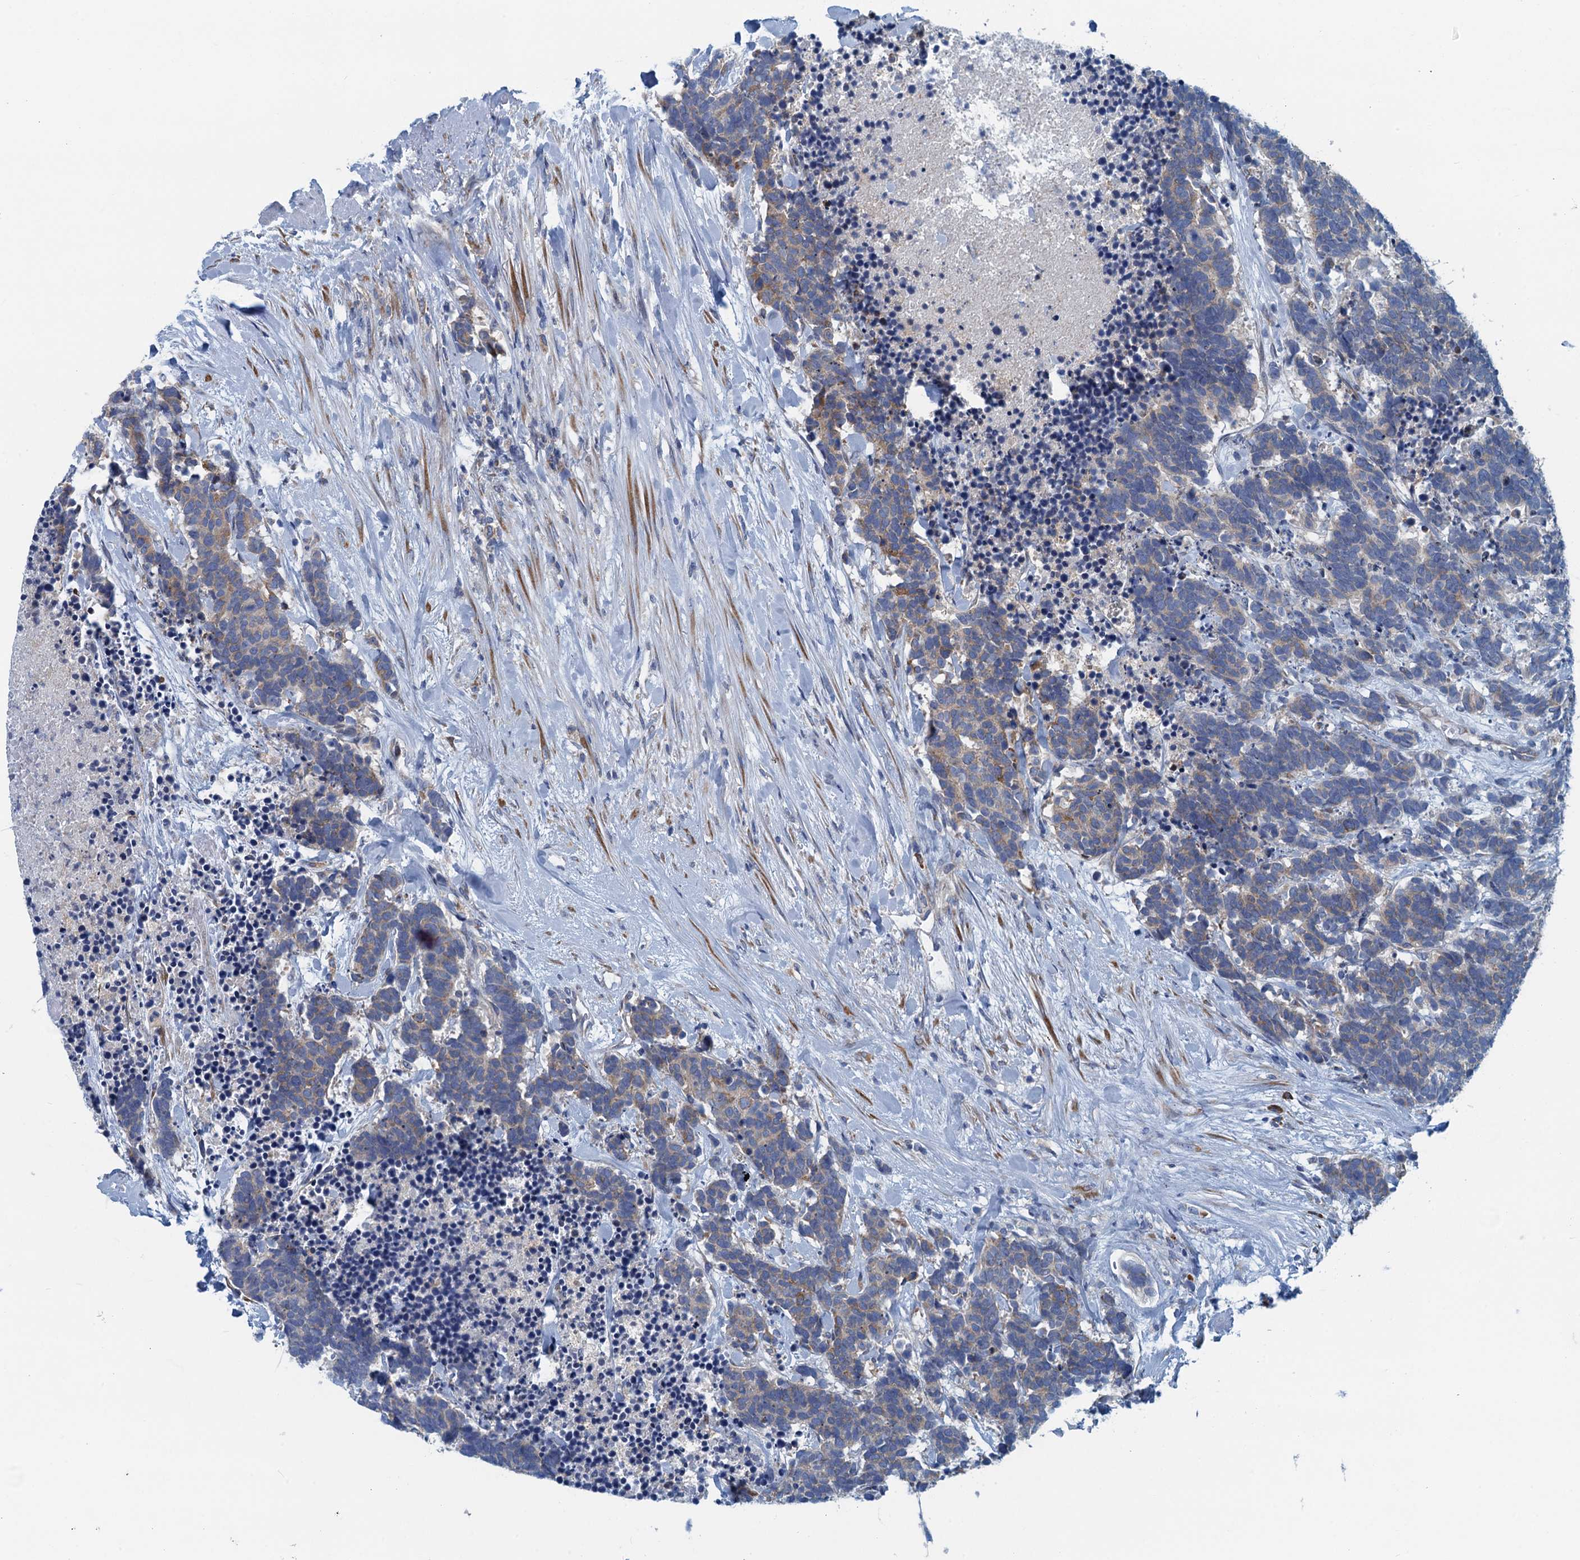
{"staining": {"intensity": "weak", "quantity": "25%-75%", "location": "cytoplasmic/membranous"}, "tissue": "carcinoid", "cell_type": "Tumor cells", "image_type": "cancer", "snomed": [{"axis": "morphology", "description": "Carcinoma, NOS"}, {"axis": "morphology", "description": "Carcinoid, malignant, NOS"}, {"axis": "topography", "description": "Prostate"}], "caption": "Protein staining shows weak cytoplasmic/membranous expression in about 25%-75% of tumor cells in carcinoid.", "gene": "MYDGF", "patient": {"sex": "male", "age": 57}}